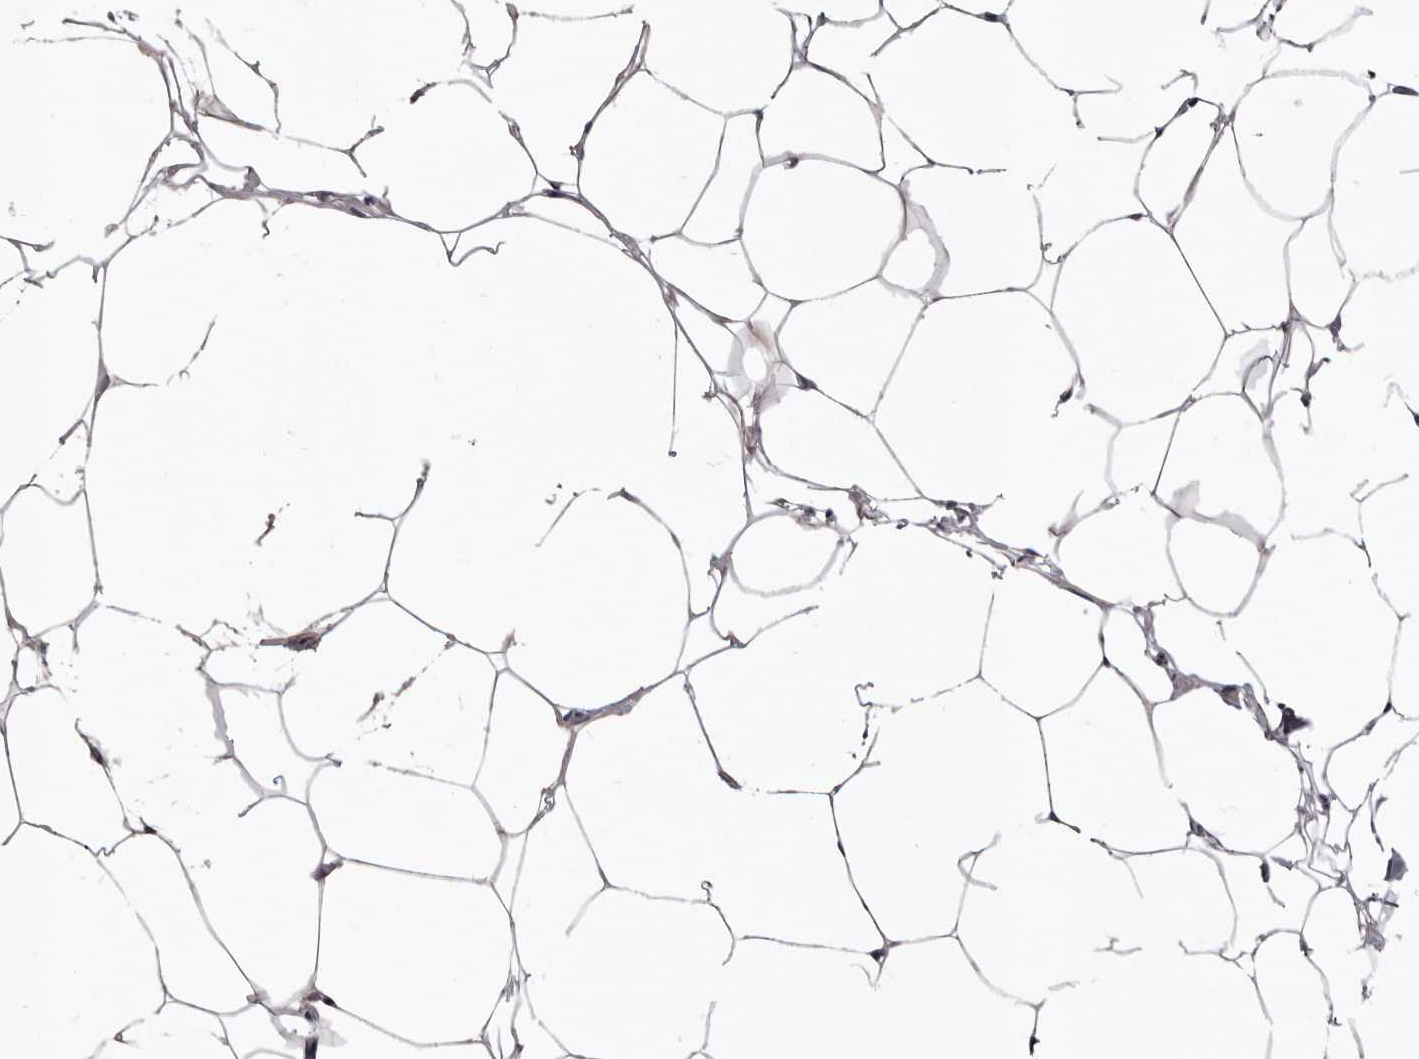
{"staining": {"intensity": "weak", "quantity": "<25%", "location": "cytoplasmic/membranous"}, "tissue": "adipose tissue", "cell_type": "Adipocytes", "image_type": "normal", "snomed": [{"axis": "morphology", "description": "Normal tissue, NOS"}, {"axis": "morphology", "description": "Fibrosis, NOS"}, {"axis": "topography", "description": "Breast"}, {"axis": "topography", "description": "Adipose tissue"}], "caption": "Protein analysis of benign adipose tissue shows no significant staining in adipocytes. (DAB (3,3'-diaminobenzidine) immunohistochemistry (IHC), high magnification).", "gene": "CGN", "patient": {"sex": "female", "age": 39}}